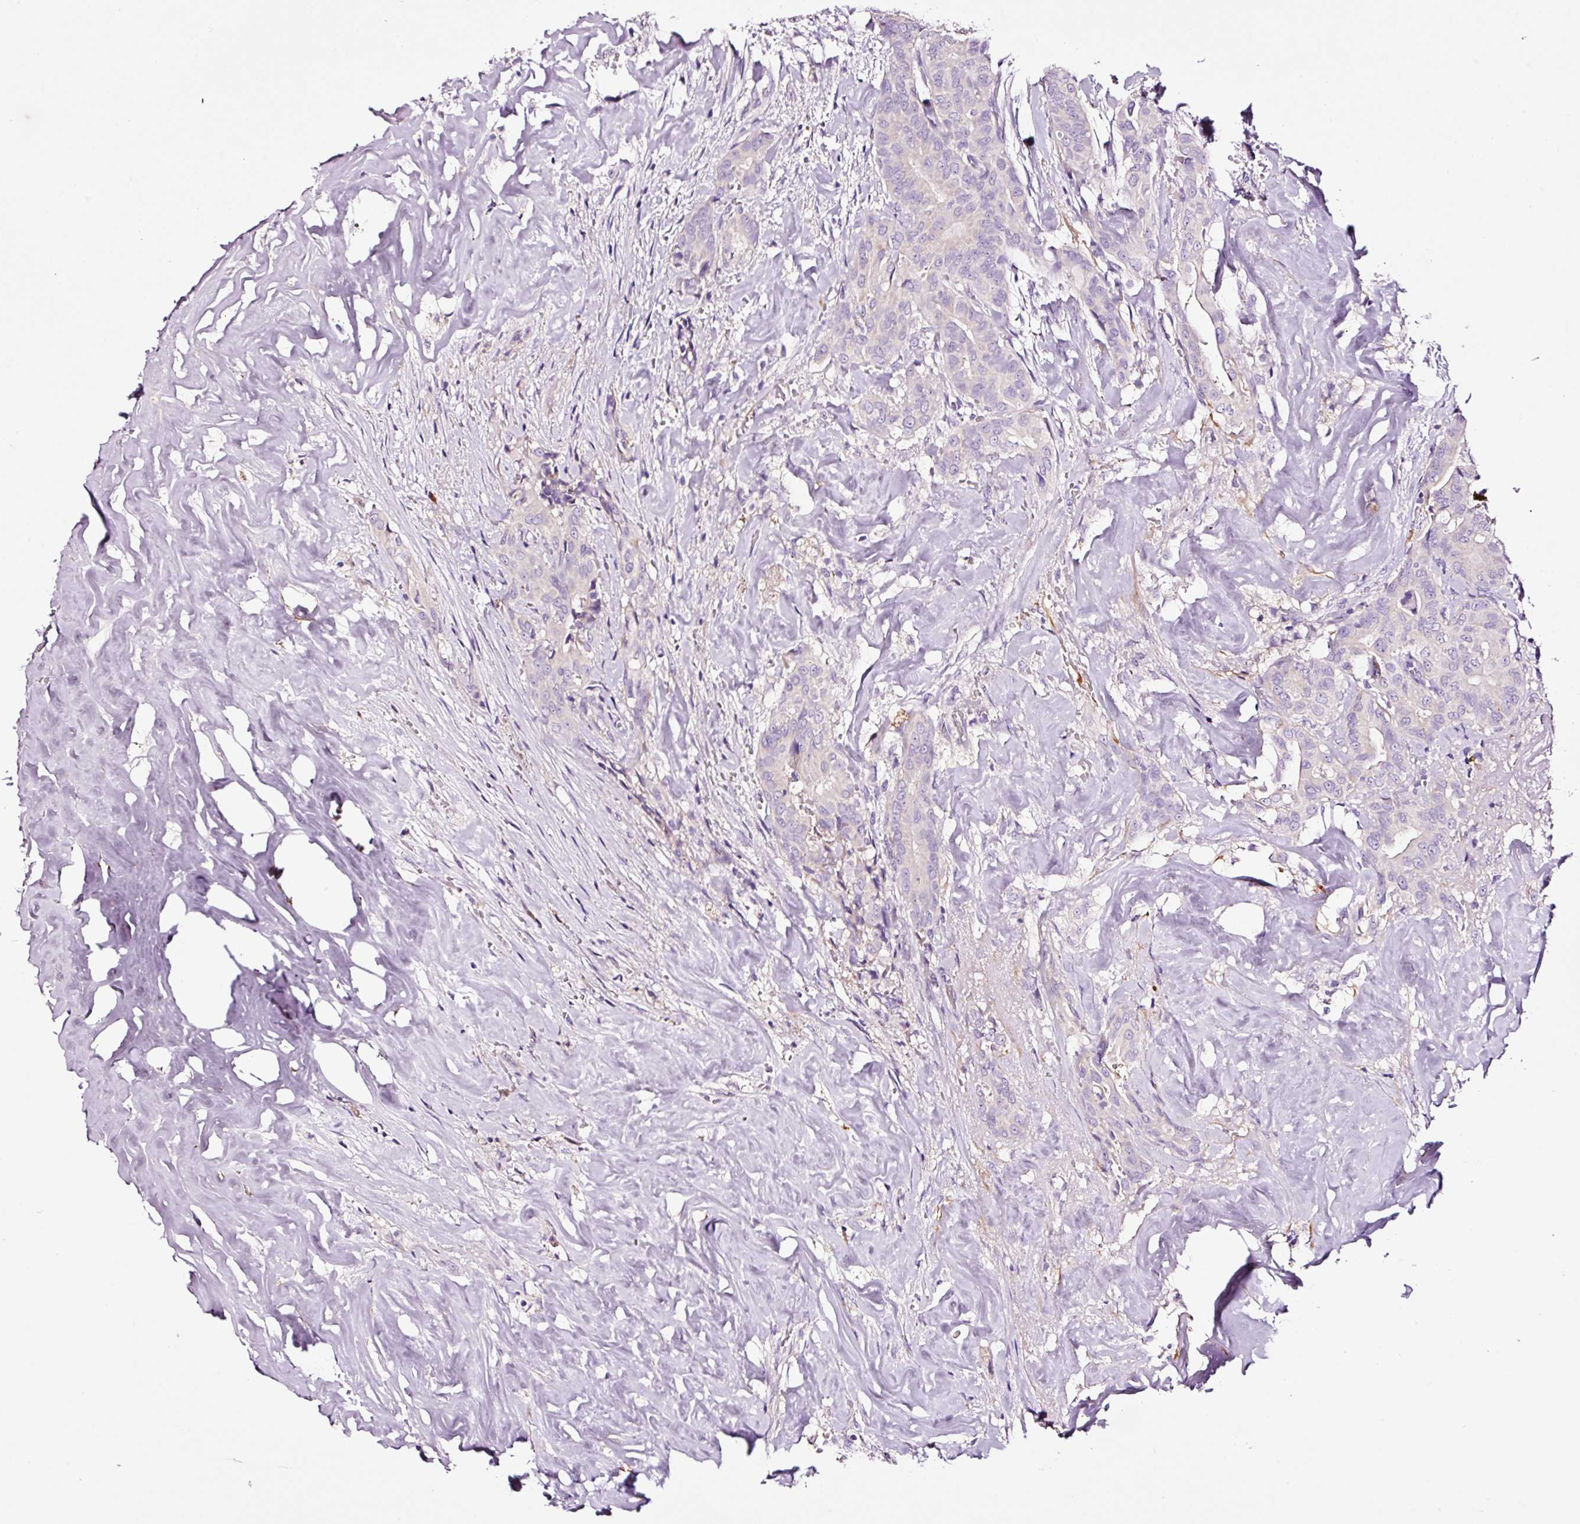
{"staining": {"intensity": "negative", "quantity": "none", "location": "none"}, "tissue": "thyroid cancer", "cell_type": "Tumor cells", "image_type": "cancer", "snomed": [{"axis": "morphology", "description": "Papillary adenocarcinoma, NOS"}, {"axis": "topography", "description": "Thyroid gland"}], "caption": "This is a histopathology image of immunohistochemistry (IHC) staining of thyroid cancer (papillary adenocarcinoma), which shows no staining in tumor cells. (DAB immunohistochemistry (IHC) with hematoxylin counter stain).", "gene": "PAM", "patient": {"sex": "male", "age": 61}}